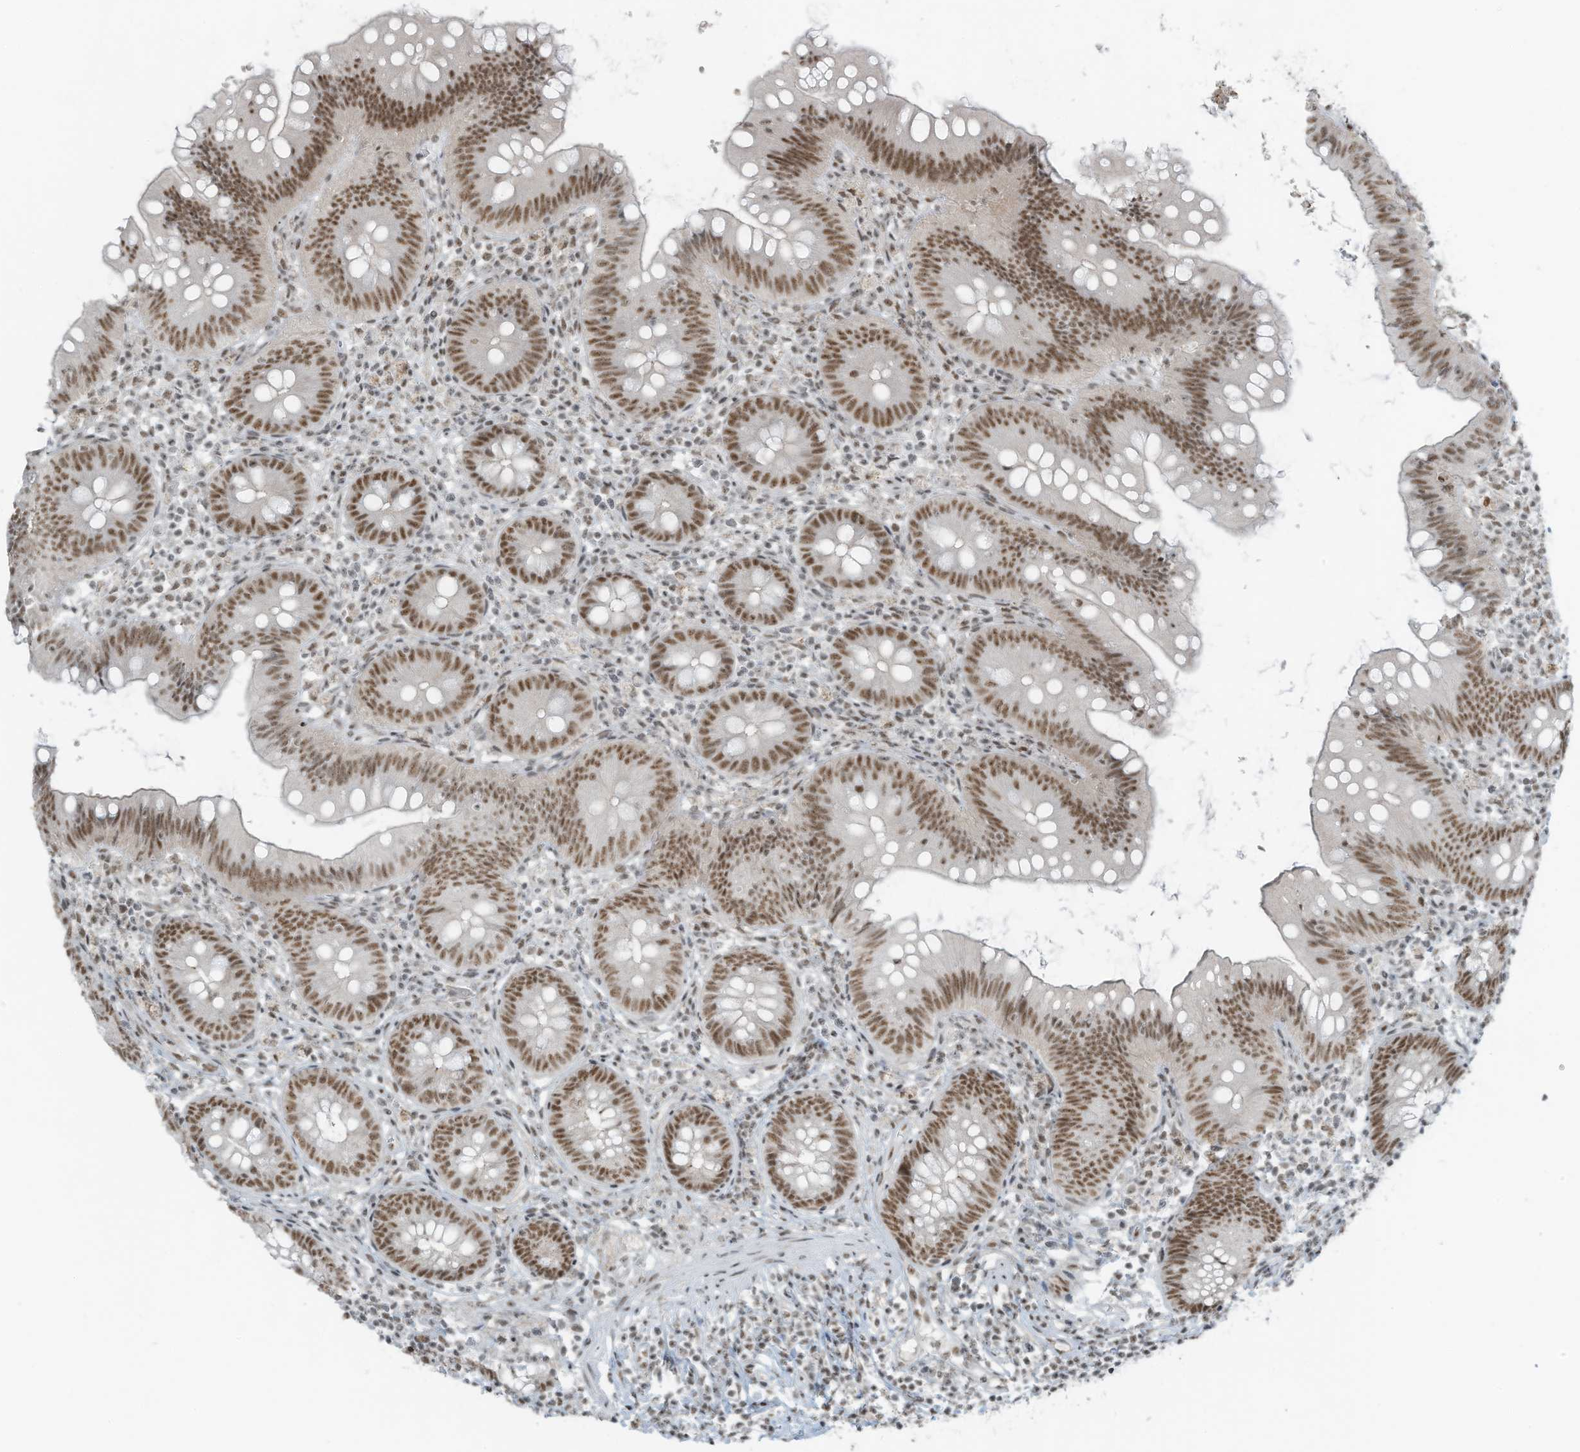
{"staining": {"intensity": "moderate", "quantity": ">75%", "location": "nuclear"}, "tissue": "appendix", "cell_type": "Glandular cells", "image_type": "normal", "snomed": [{"axis": "morphology", "description": "Normal tissue, NOS"}, {"axis": "topography", "description": "Appendix"}], "caption": "Immunohistochemistry staining of normal appendix, which demonstrates medium levels of moderate nuclear staining in about >75% of glandular cells indicating moderate nuclear protein staining. The staining was performed using DAB (3,3'-diaminobenzidine) (brown) for protein detection and nuclei were counterstained in hematoxylin (blue).", "gene": "WRNIP1", "patient": {"sex": "female", "age": 62}}